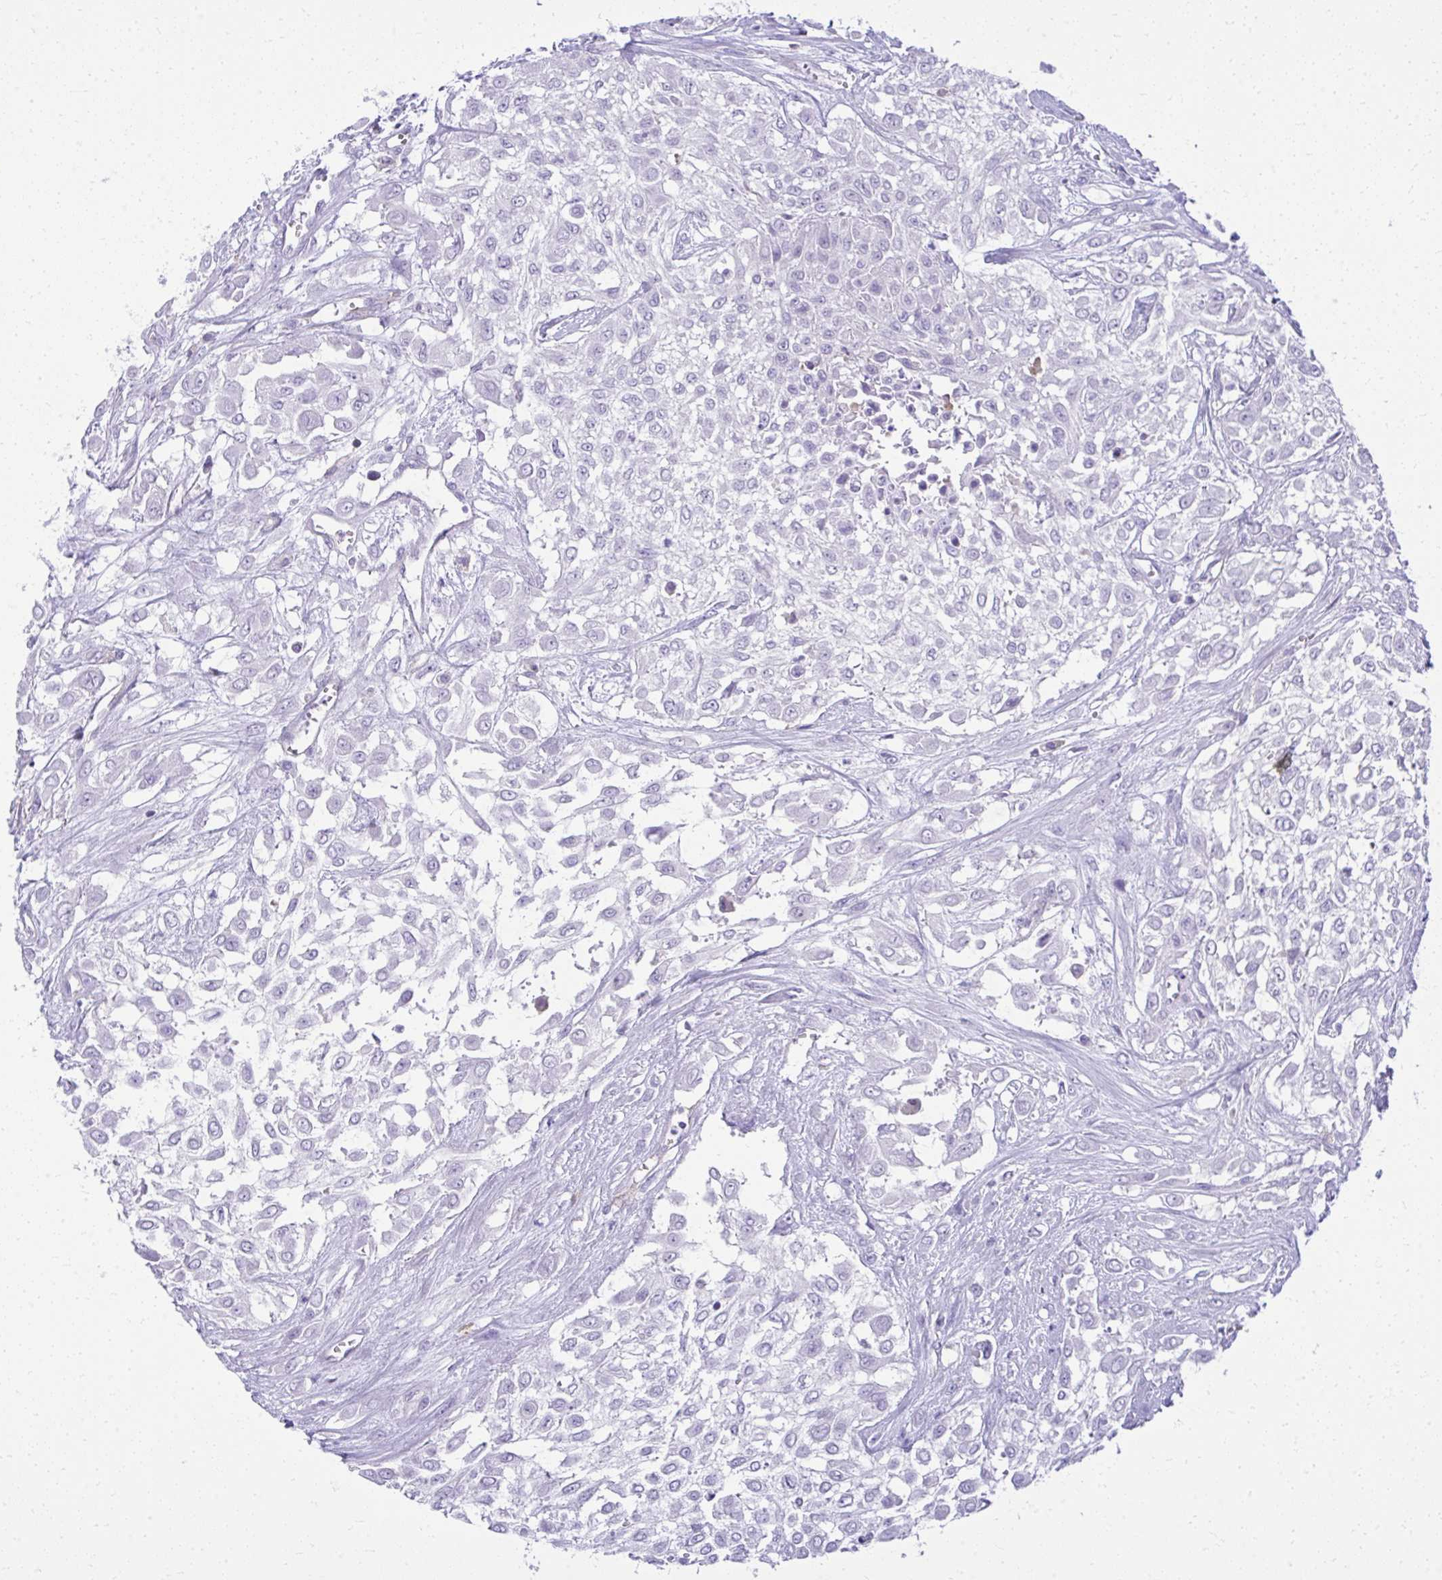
{"staining": {"intensity": "negative", "quantity": "none", "location": "none"}, "tissue": "urothelial cancer", "cell_type": "Tumor cells", "image_type": "cancer", "snomed": [{"axis": "morphology", "description": "Urothelial carcinoma, High grade"}, {"axis": "topography", "description": "Urinary bladder"}], "caption": "High magnification brightfield microscopy of urothelial cancer stained with DAB (3,3'-diaminobenzidine) (brown) and counterstained with hematoxylin (blue): tumor cells show no significant positivity.", "gene": "GPRIN3", "patient": {"sex": "male", "age": 57}}